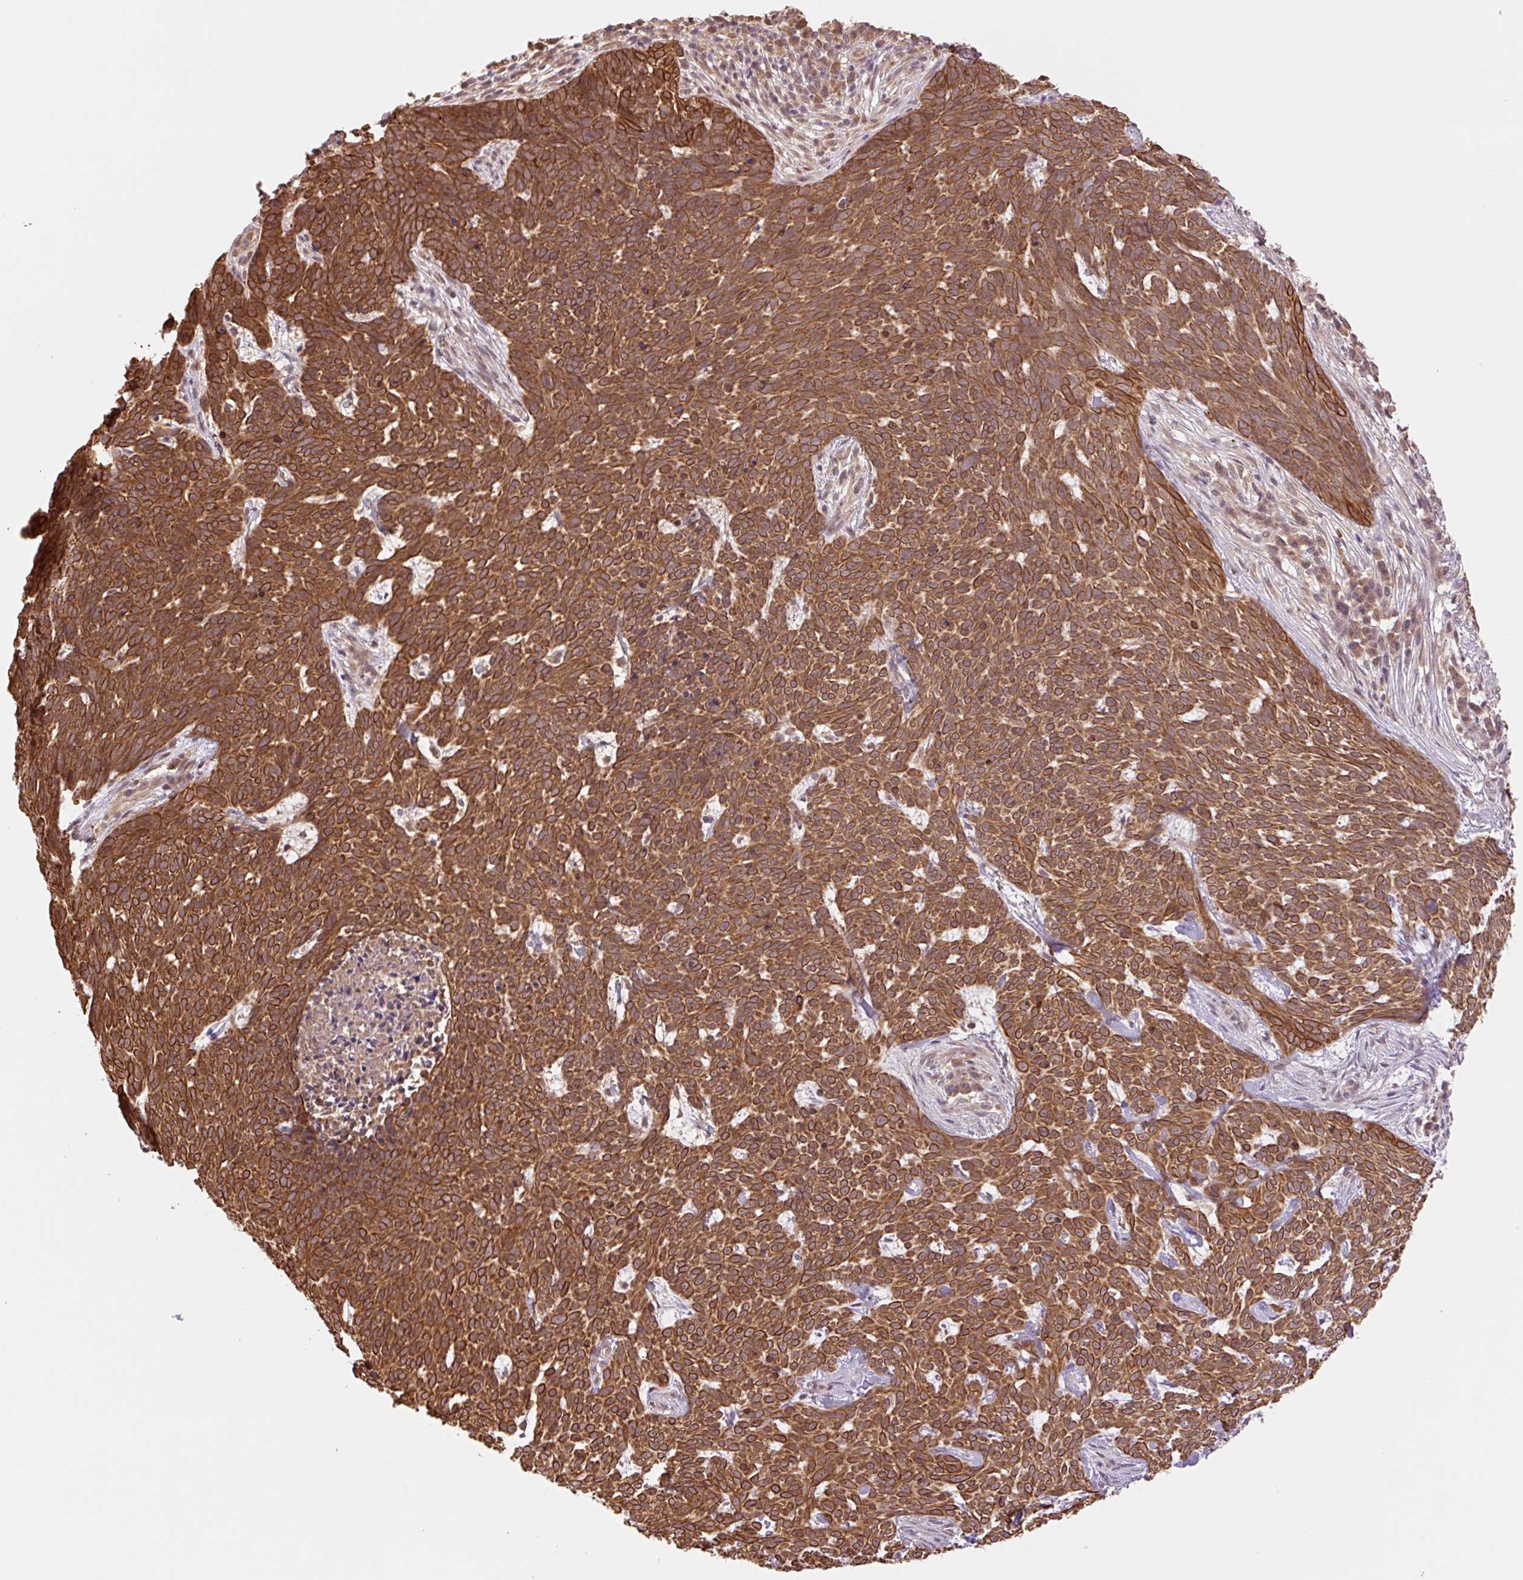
{"staining": {"intensity": "strong", "quantity": ">75%", "location": "cytoplasmic/membranous"}, "tissue": "skin cancer", "cell_type": "Tumor cells", "image_type": "cancer", "snomed": [{"axis": "morphology", "description": "Basal cell carcinoma"}, {"axis": "topography", "description": "Skin"}], "caption": "Skin cancer (basal cell carcinoma) stained with a protein marker reveals strong staining in tumor cells.", "gene": "YJU2B", "patient": {"sex": "female", "age": 93}}